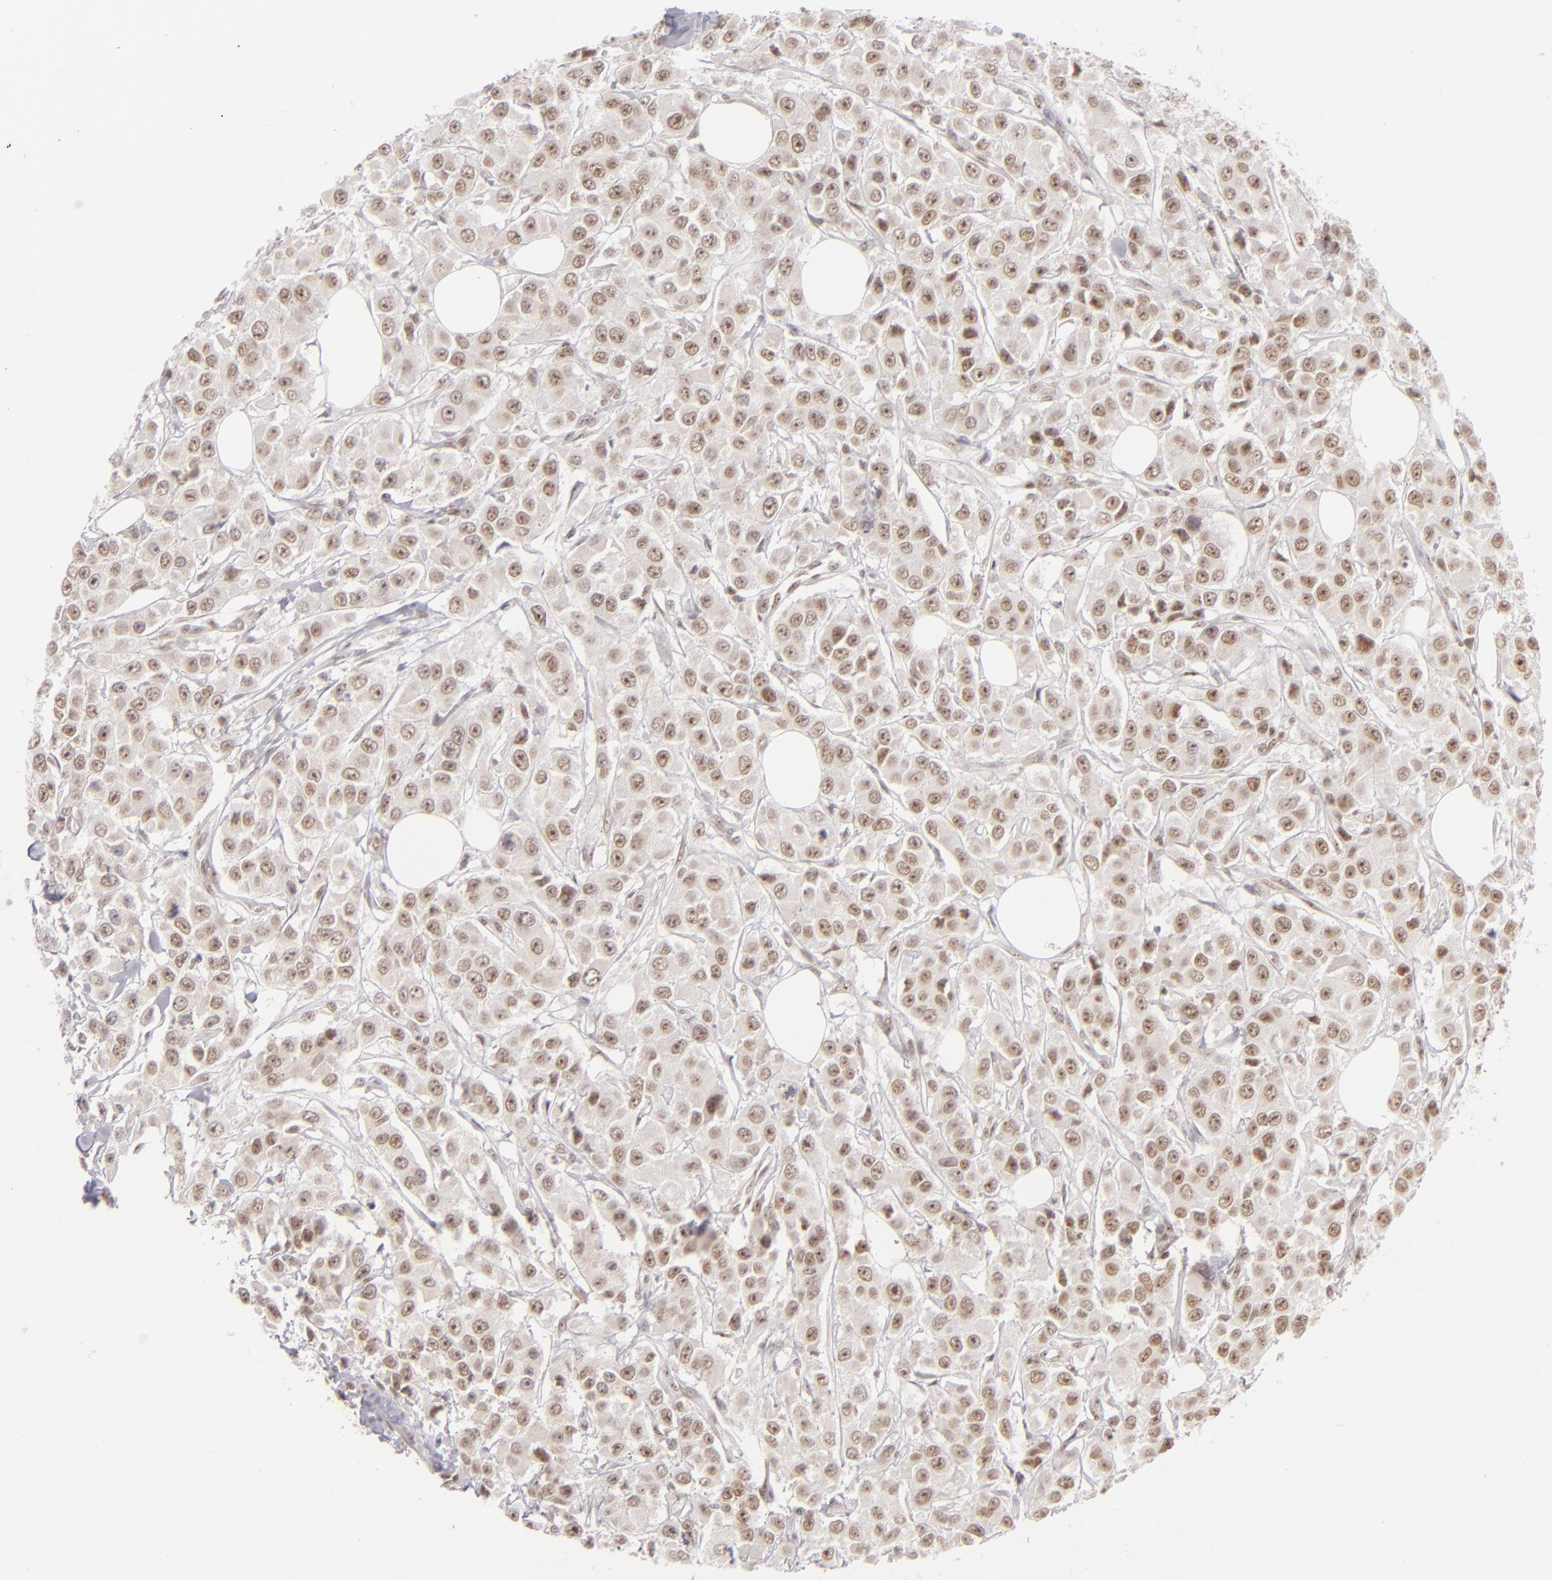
{"staining": {"intensity": "moderate", "quantity": ">75%", "location": "nuclear"}, "tissue": "breast cancer", "cell_type": "Tumor cells", "image_type": "cancer", "snomed": [{"axis": "morphology", "description": "Duct carcinoma"}, {"axis": "topography", "description": "Breast"}], "caption": "Moderate nuclear protein expression is seen in about >75% of tumor cells in breast intraductal carcinoma.", "gene": "DAXX", "patient": {"sex": "female", "age": 58}}